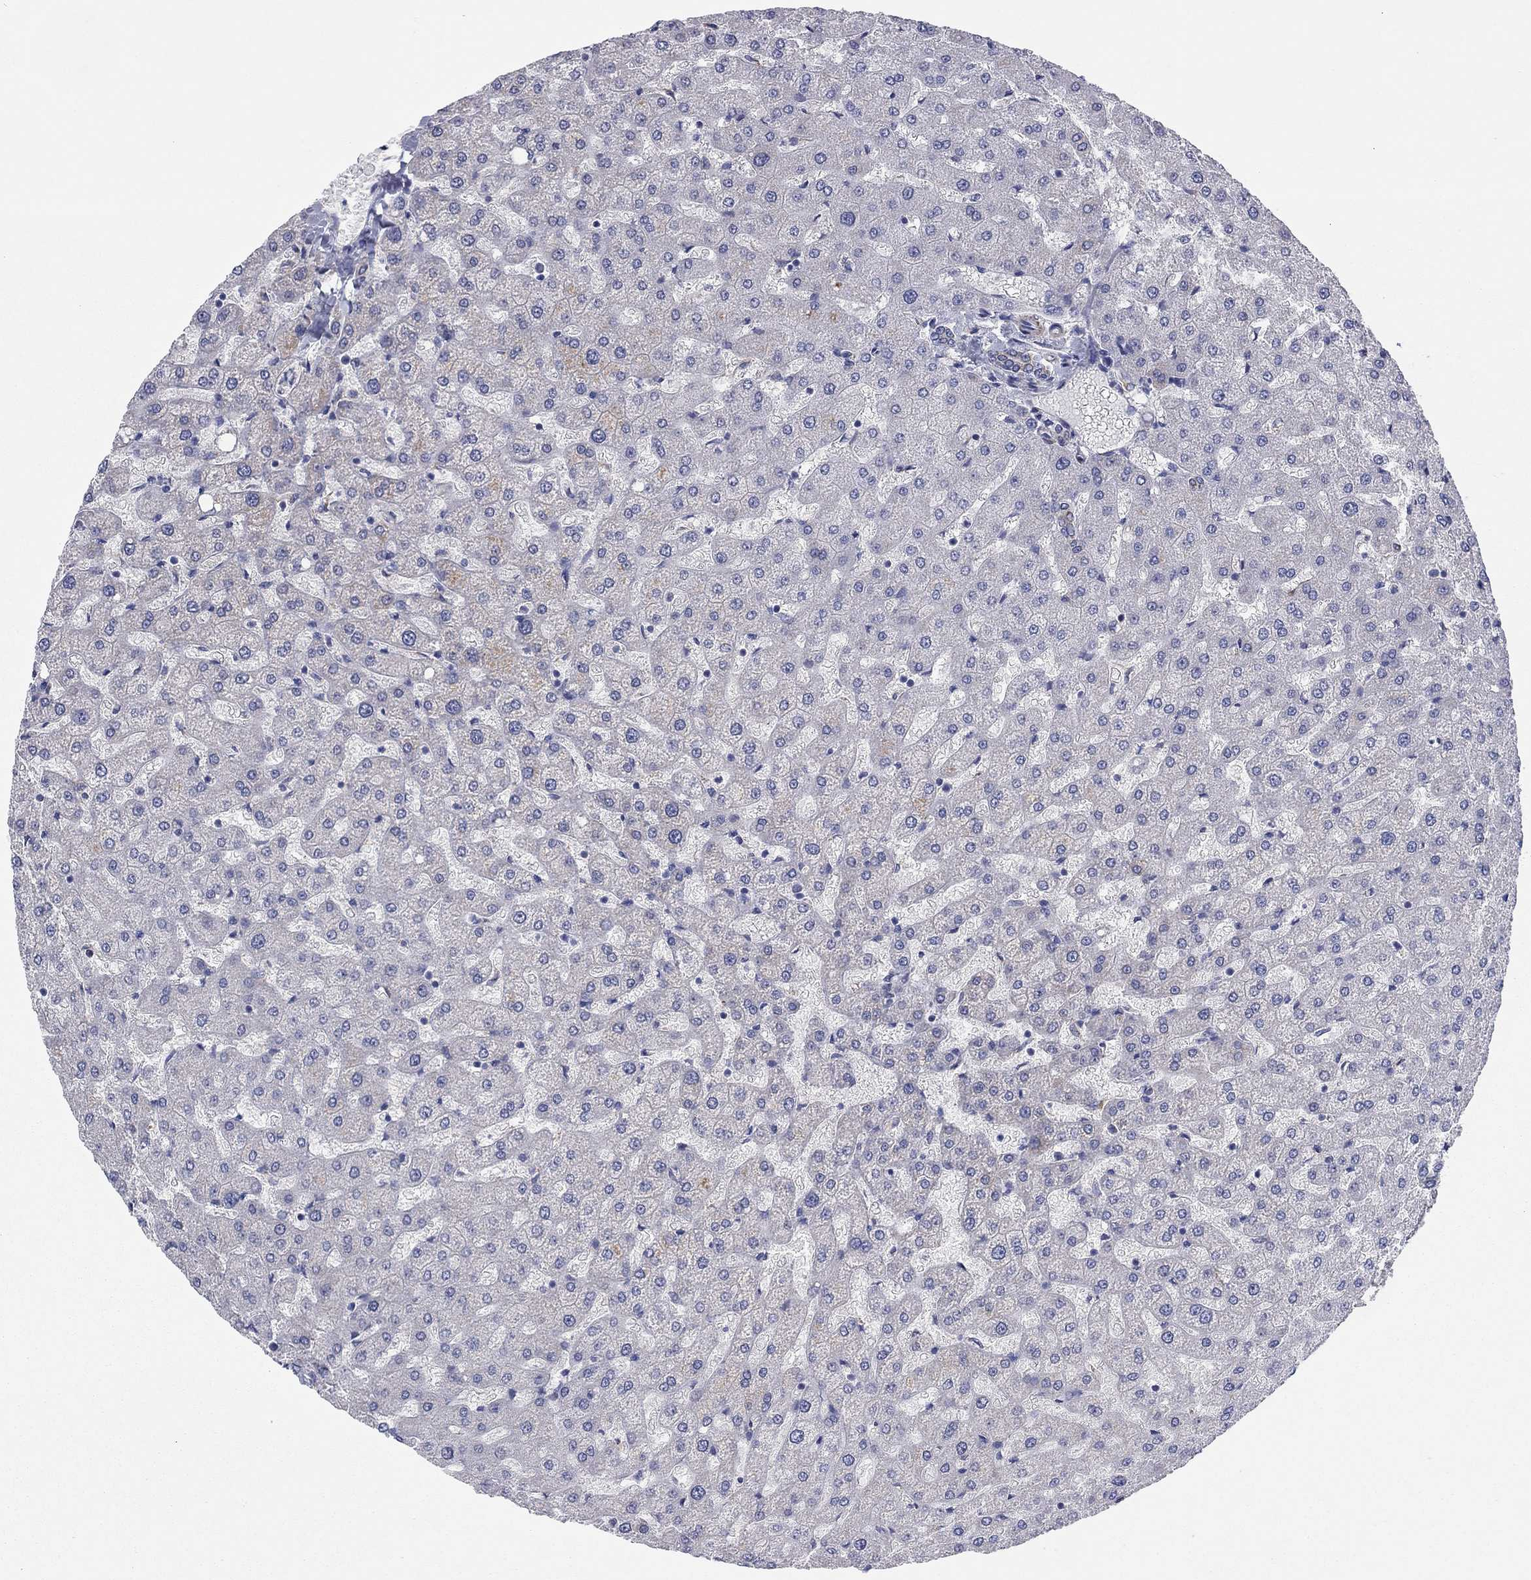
{"staining": {"intensity": "weak", "quantity": "25%-75%", "location": "cytoplasmic/membranous"}, "tissue": "liver", "cell_type": "Cholangiocytes", "image_type": "normal", "snomed": [{"axis": "morphology", "description": "Normal tissue, NOS"}, {"axis": "topography", "description": "Liver"}], "caption": "A photomicrograph of human liver stained for a protein exhibits weak cytoplasmic/membranous brown staining in cholangiocytes.", "gene": "MGST3", "patient": {"sex": "female", "age": 50}}